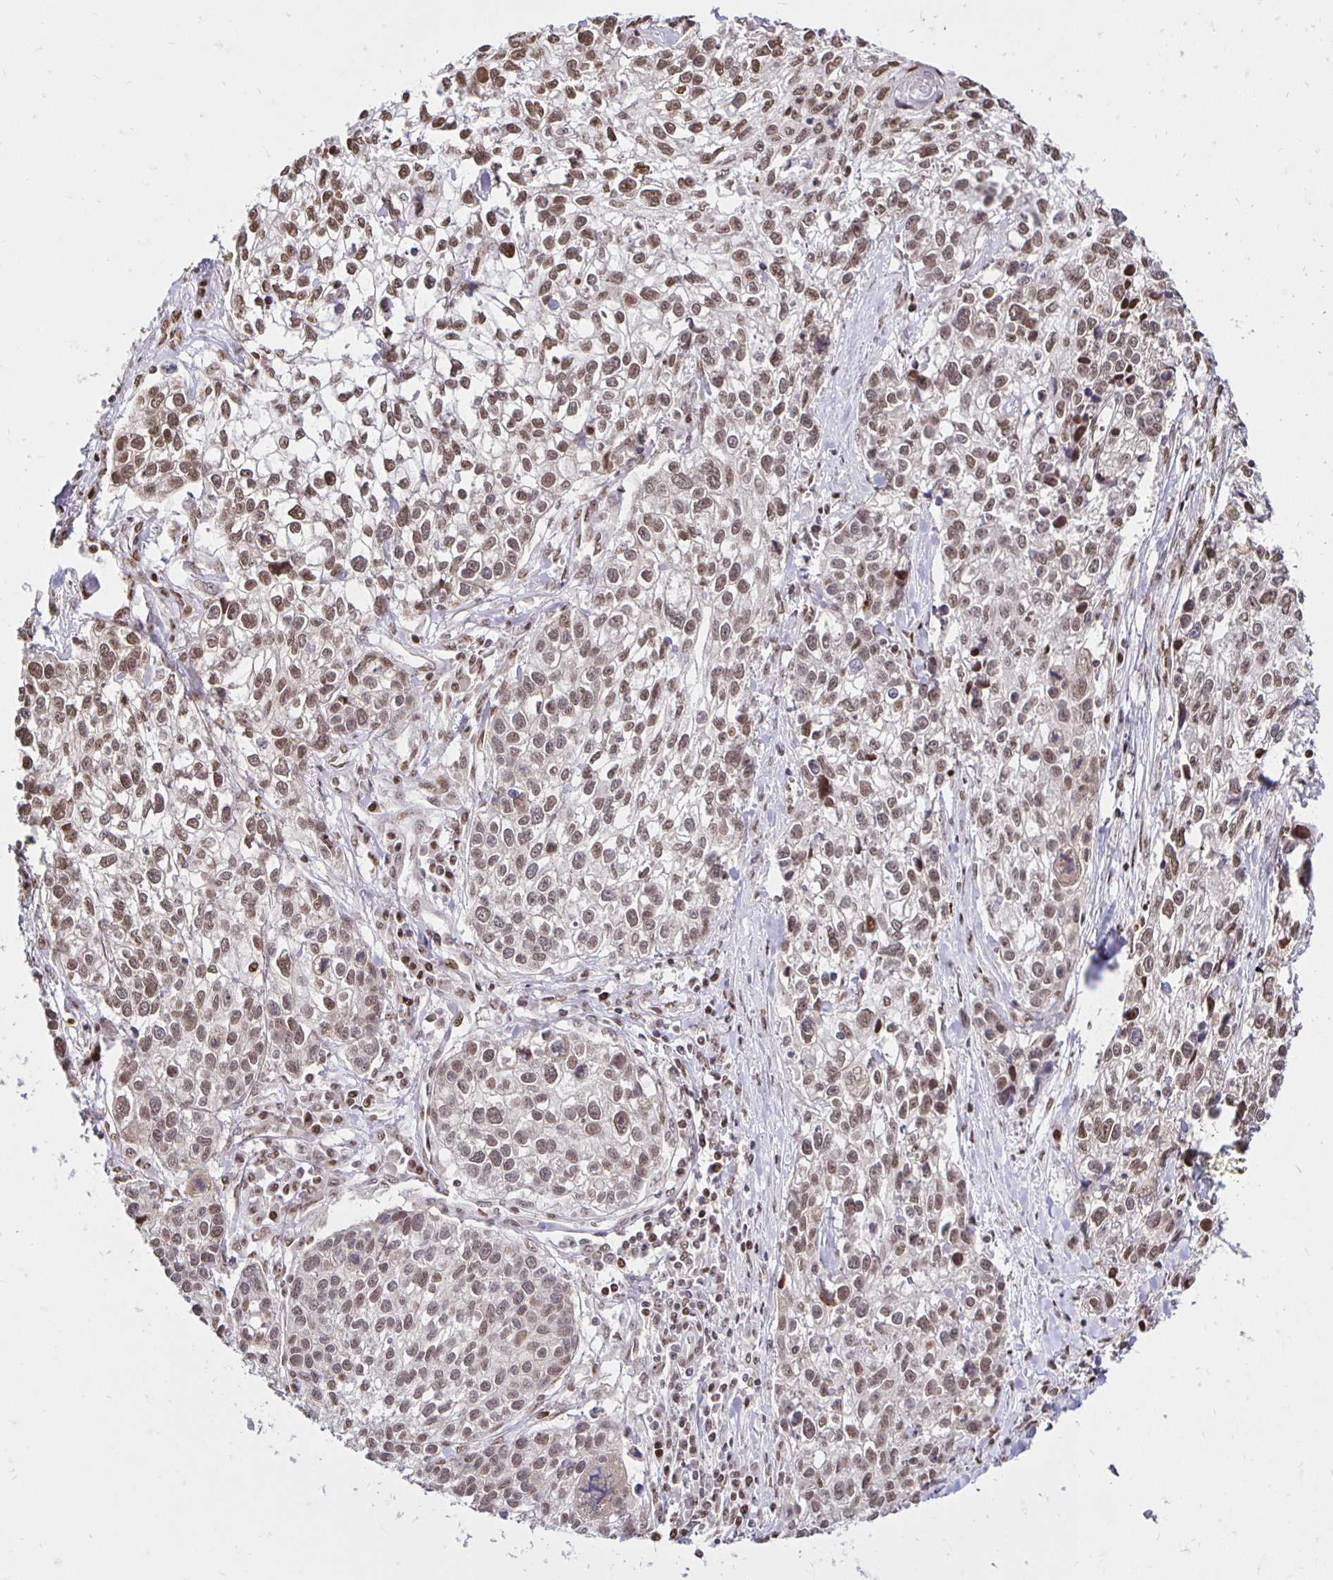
{"staining": {"intensity": "moderate", "quantity": ">75%", "location": "nuclear"}, "tissue": "lung cancer", "cell_type": "Tumor cells", "image_type": "cancer", "snomed": [{"axis": "morphology", "description": "Squamous cell carcinoma, NOS"}, {"axis": "topography", "description": "Lung"}], "caption": "Lung cancer stained with a brown dye exhibits moderate nuclear positive positivity in approximately >75% of tumor cells.", "gene": "ZNF579", "patient": {"sex": "male", "age": 74}}